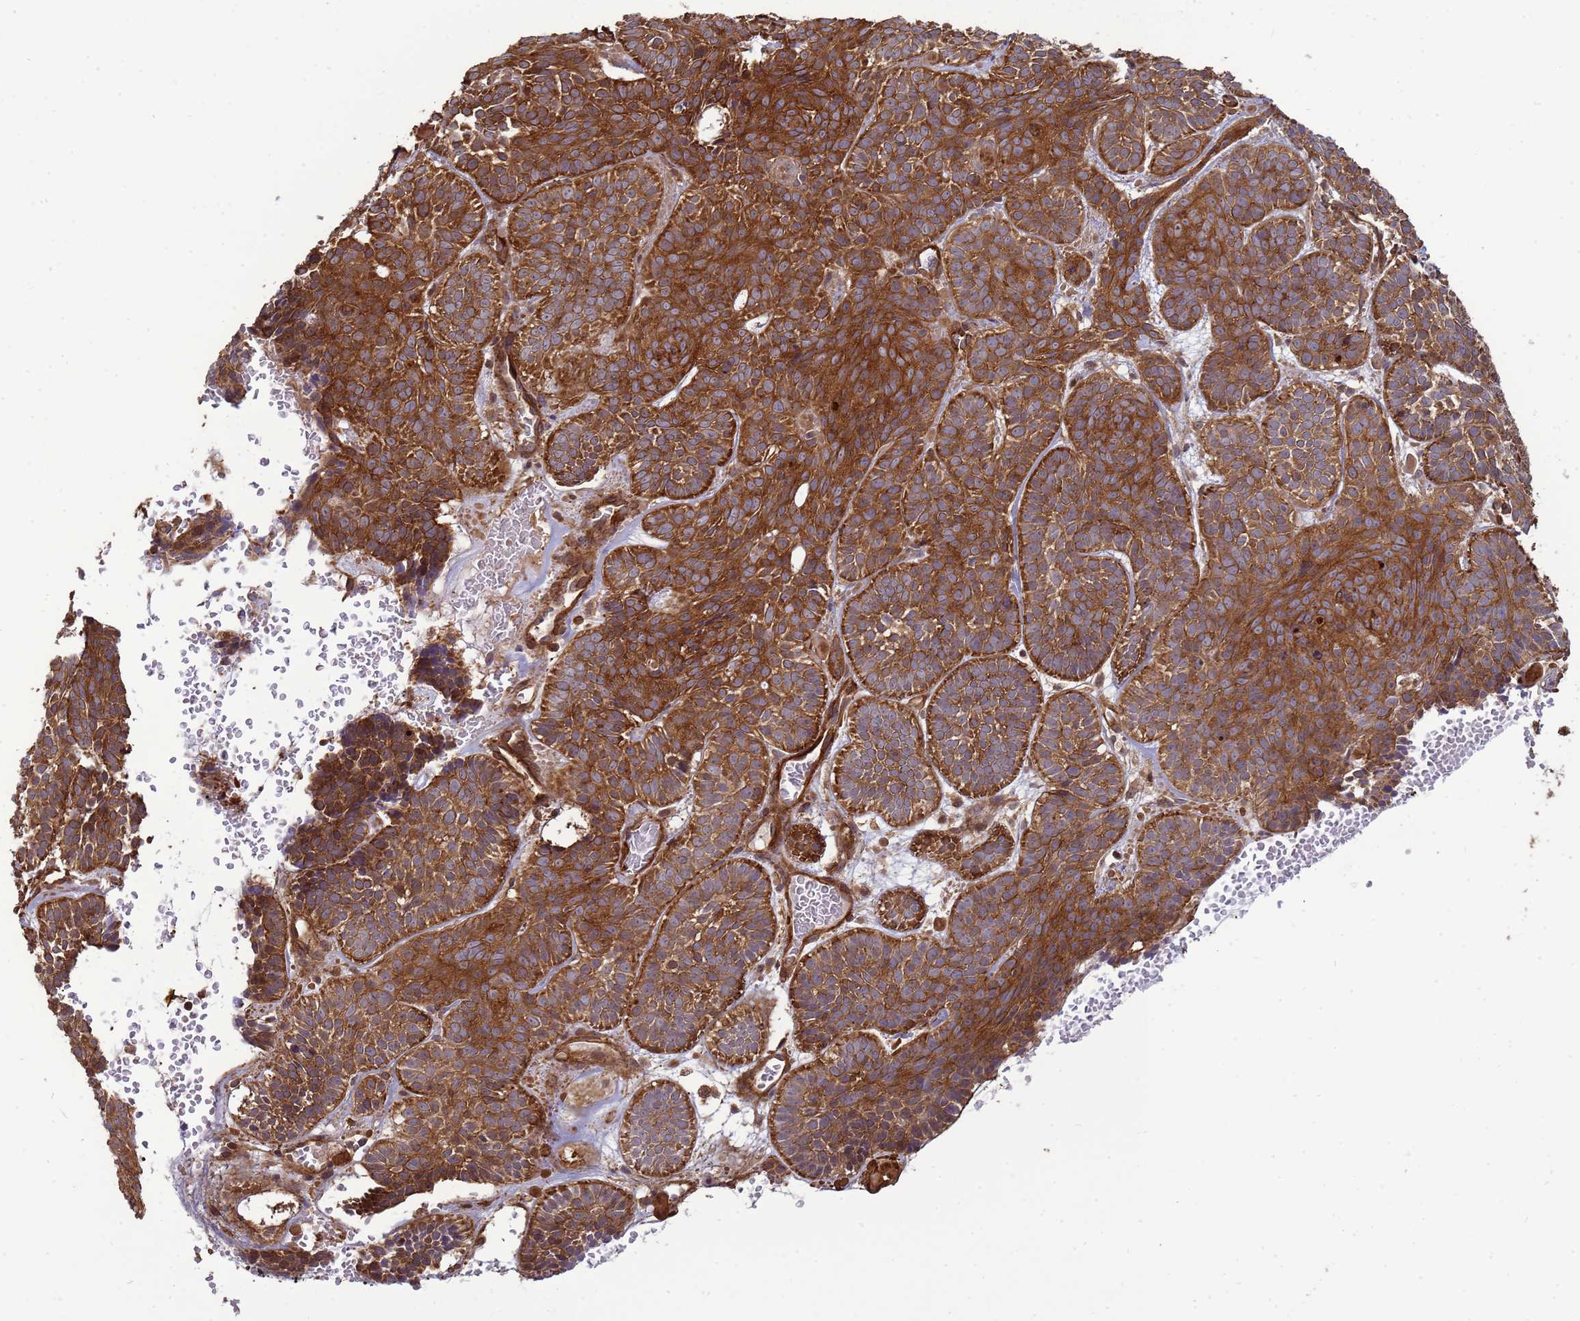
{"staining": {"intensity": "strong", "quantity": ">75%", "location": "cytoplasmic/membranous"}, "tissue": "skin cancer", "cell_type": "Tumor cells", "image_type": "cancer", "snomed": [{"axis": "morphology", "description": "Basal cell carcinoma"}, {"axis": "topography", "description": "Skin"}], "caption": "Skin cancer tissue reveals strong cytoplasmic/membranous positivity in about >75% of tumor cells, visualized by immunohistochemistry. Immunohistochemistry stains the protein in brown and the nuclei are stained blue.", "gene": "CNOT1", "patient": {"sex": "male", "age": 85}}